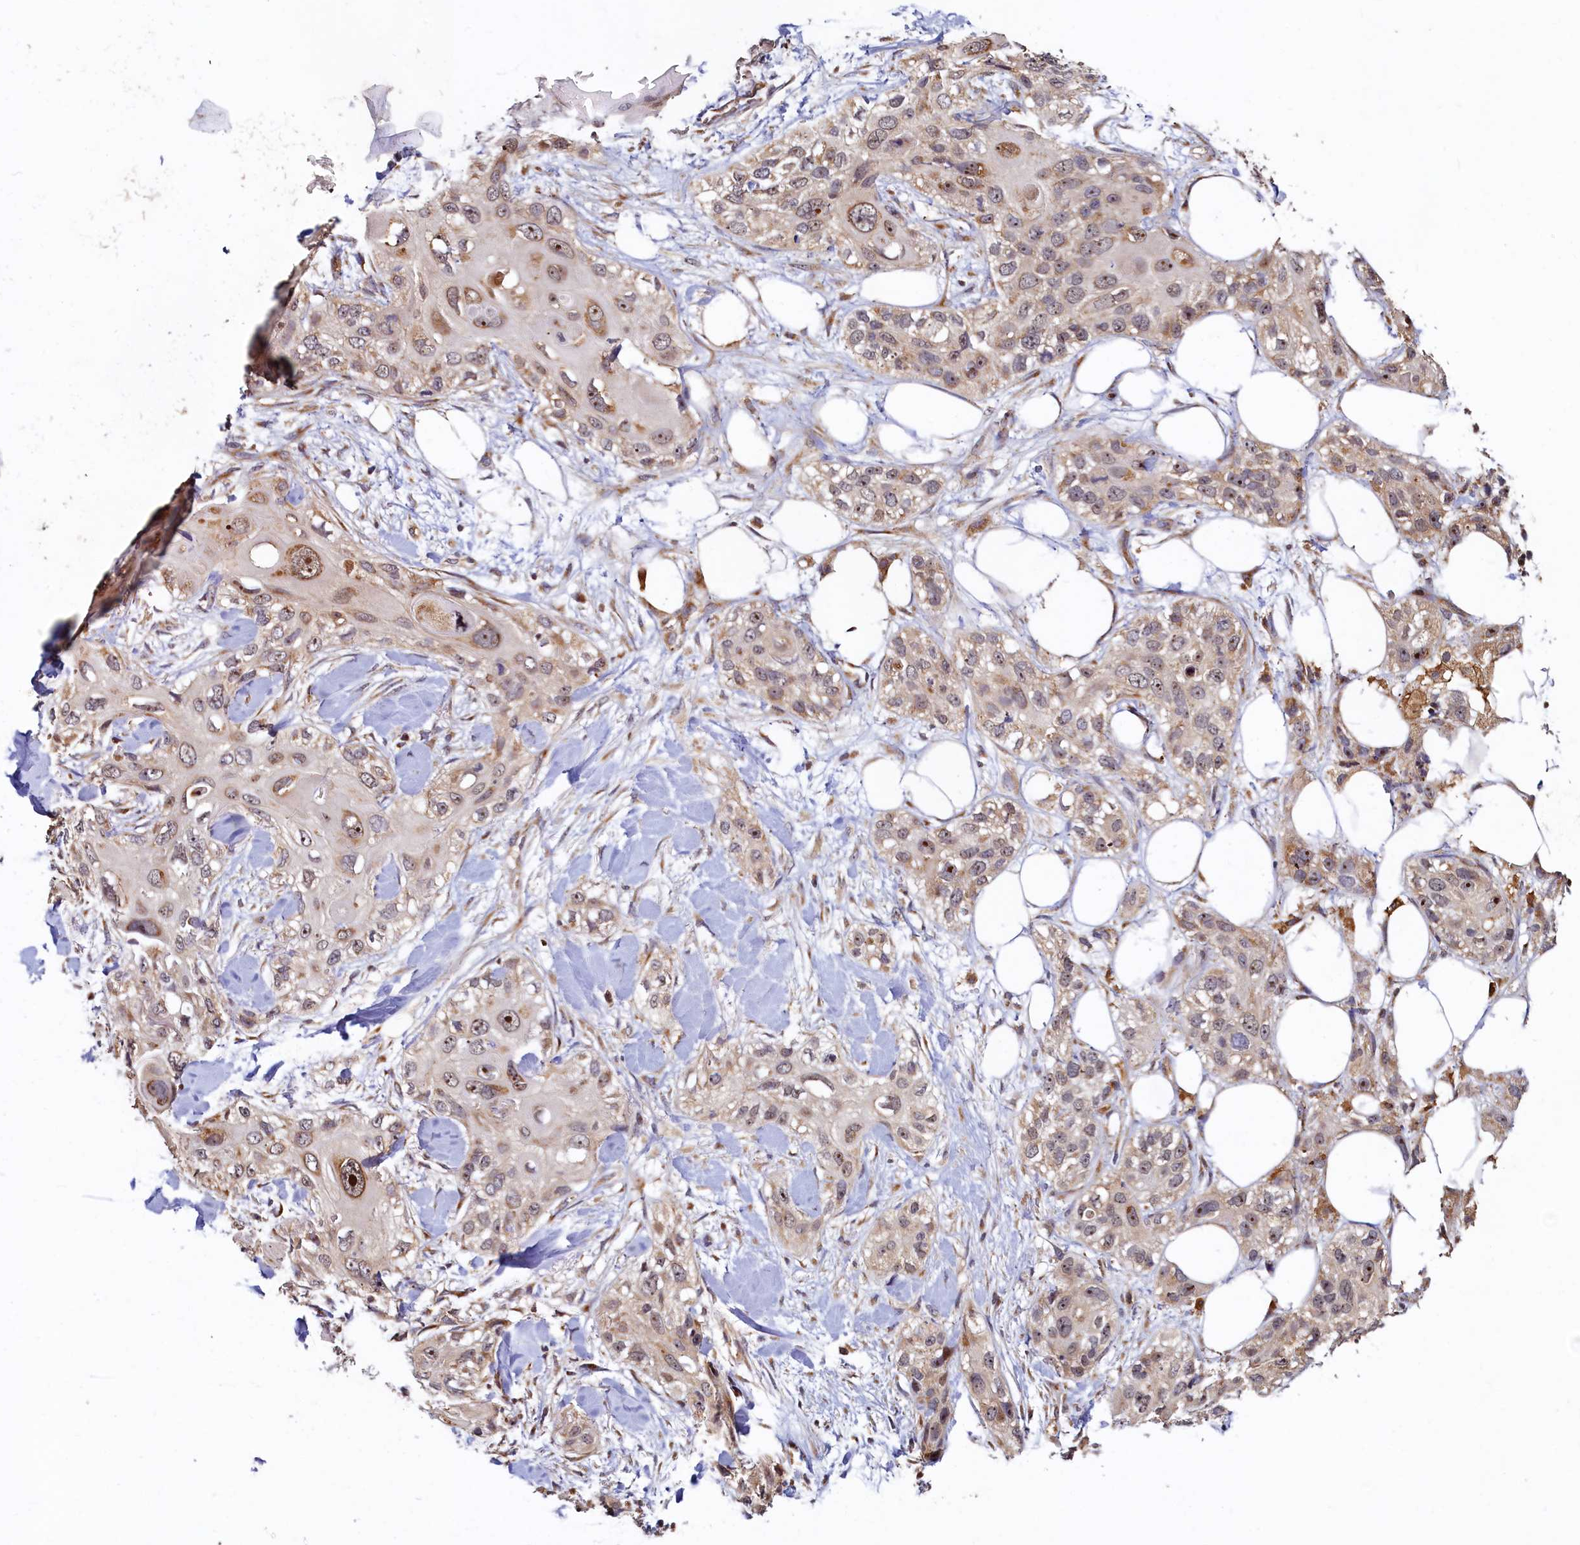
{"staining": {"intensity": "moderate", "quantity": "25%-75%", "location": "cytoplasmic/membranous,nuclear"}, "tissue": "skin cancer", "cell_type": "Tumor cells", "image_type": "cancer", "snomed": [{"axis": "morphology", "description": "Normal tissue, NOS"}, {"axis": "morphology", "description": "Squamous cell carcinoma, NOS"}, {"axis": "topography", "description": "Skin"}], "caption": "Human skin cancer (squamous cell carcinoma) stained for a protein (brown) displays moderate cytoplasmic/membranous and nuclear positive expression in about 25%-75% of tumor cells.", "gene": "NCKAP5L", "patient": {"sex": "male", "age": 72}}